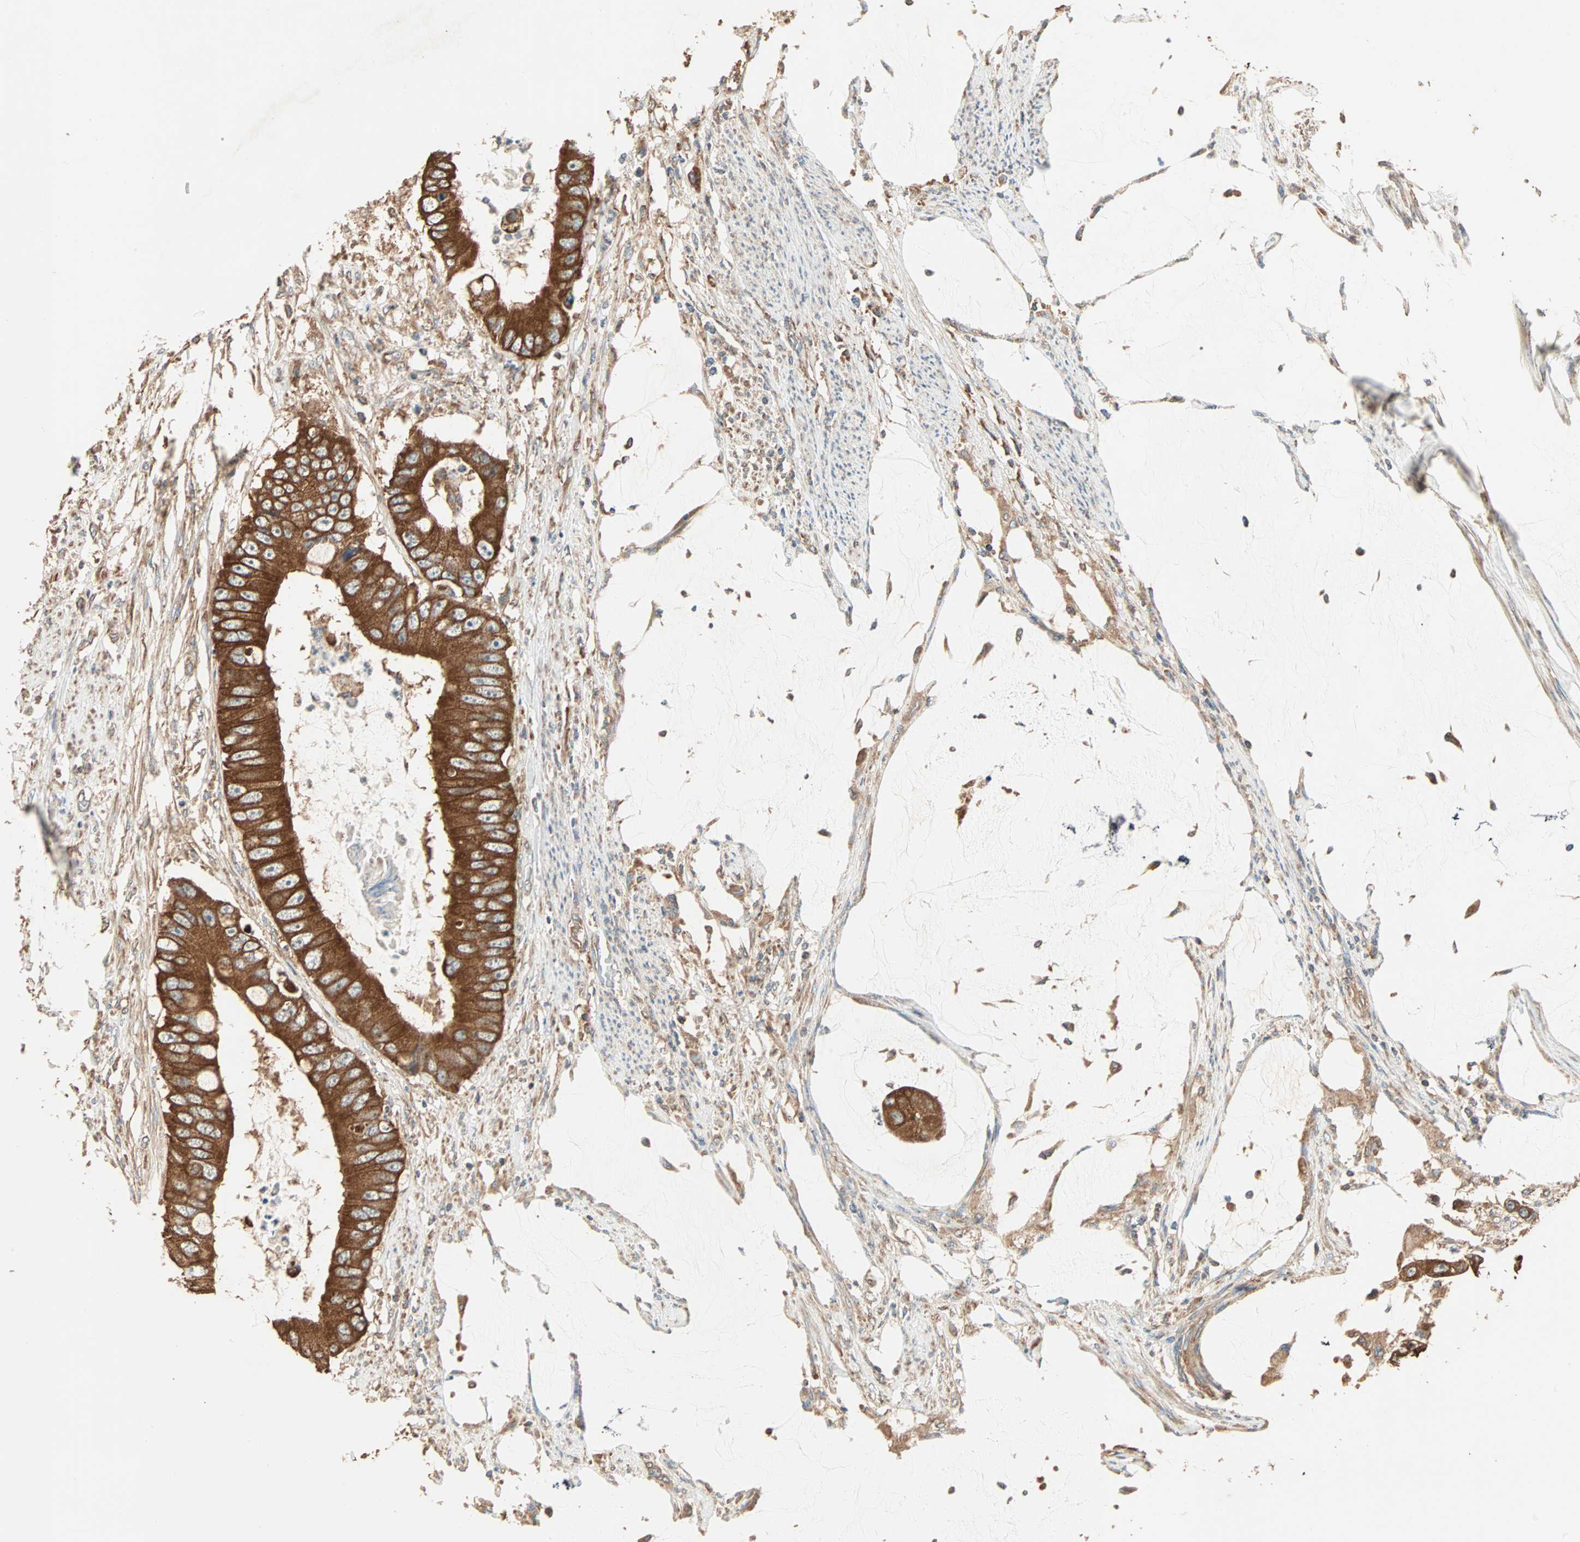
{"staining": {"intensity": "strong", "quantity": ">75%", "location": "cytoplasmic/membranous"}, "tissue": "colorectal cancer", "cell_type": "Tumor cells", "image_type": "cancer", "snomed": [{"axis": "morphology", "description": "Adenocarcinoma, NOS"}, {"axis": "topography", "description": "Rectum"}], "caption": "A brown stain shows strong cytoplasmic/membranous positivity of a protein in human adenocarcinoma (colorectal) tumor cells.", "gene": "EIF4G2", "patient": {"sex": "female", "age": 77}}